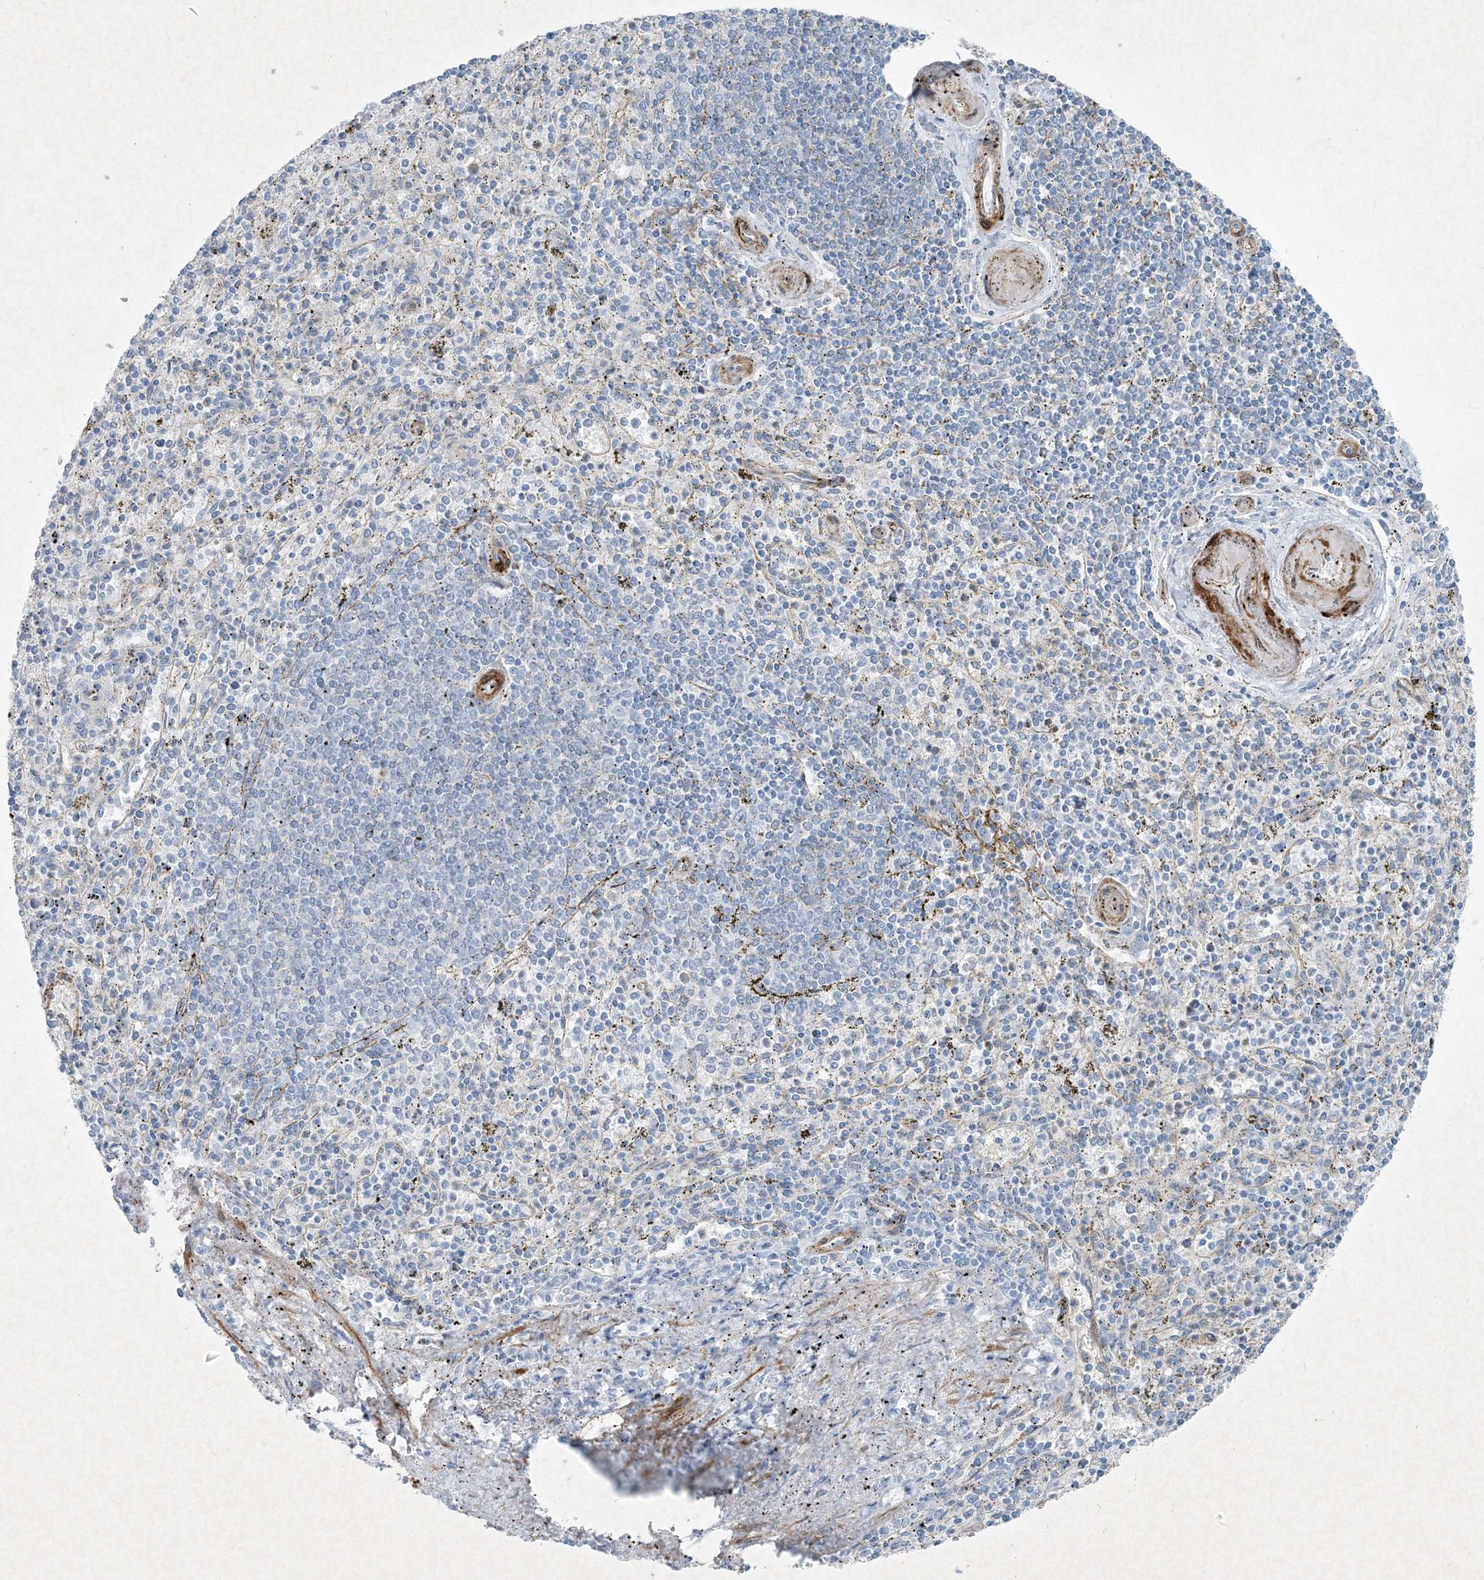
{"staining": {"intensity": "negative", "quantity": "none", "location": "none"}, "tissue": "spleen", "cell_type": "Cells in red pulp", "image_type": "normal", "snomed": [{"axis": "morphology", "description": "Normal tissue, NOS"}, {"axis": "topography", "description": "Spleen"}], "caption": "This is a histopathology image of IHC staining of unremarkable spleen, which shows no expression in cells in red pulp.", "gene": "PGM5", "patient": {"sex": "male", "age": 72}}